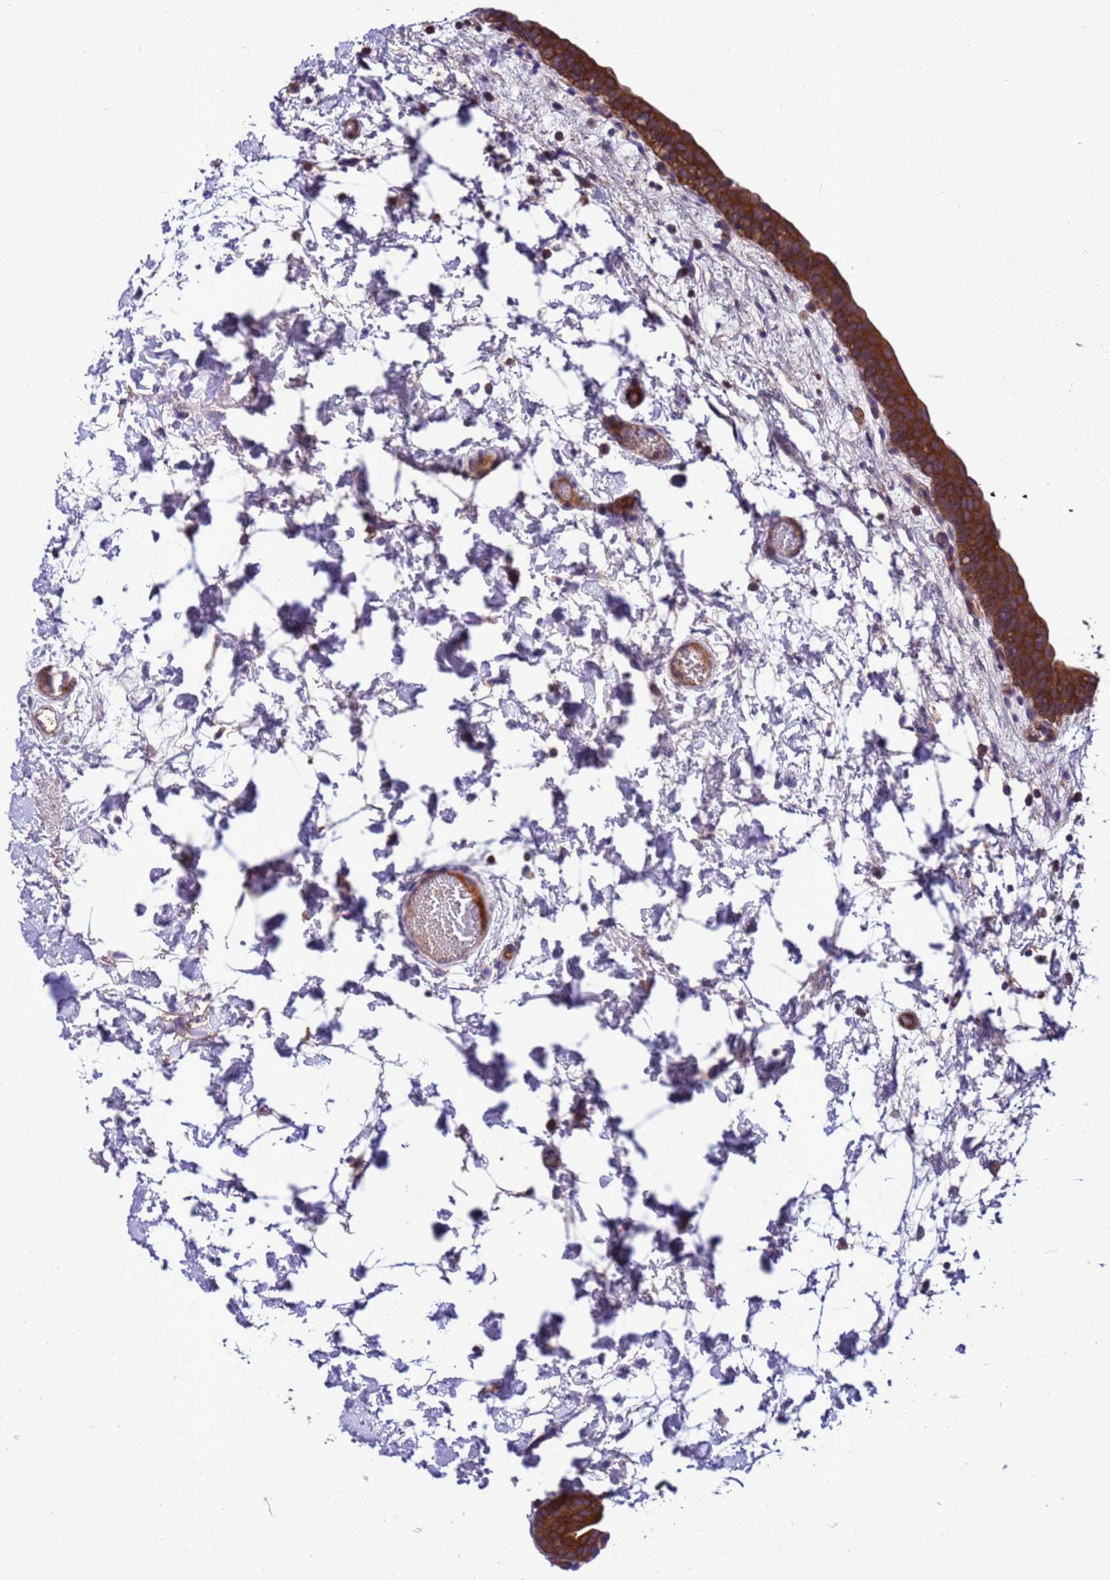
{"staining": {"intensity": "strong", "quantity": ">75%", "location": "cytoplasmic/membranous"}, "tissue": "urinary bladder", "cell_type": "Urothelial cells", "image_type": "normal", "snomed": [{"axis": "morphology", "description": "Normal tissue, NOS"}, {"axis": "topography", "description": "Urinary bladder"}], "caption": "The image reveals staining of benign urinary bladder, revealing strong cytoplasmic/membranous protein staining (brown color) within urothelial cells. The staining was performed using DAB (3,3'-diaminobenzidine) to visualize the protein expression in brown, while the nuclei were stained in blue with hematoxylin (Magnification: 20x).", "gene": "RABEP2", "patient": {"sex": "male", "age": 83}}